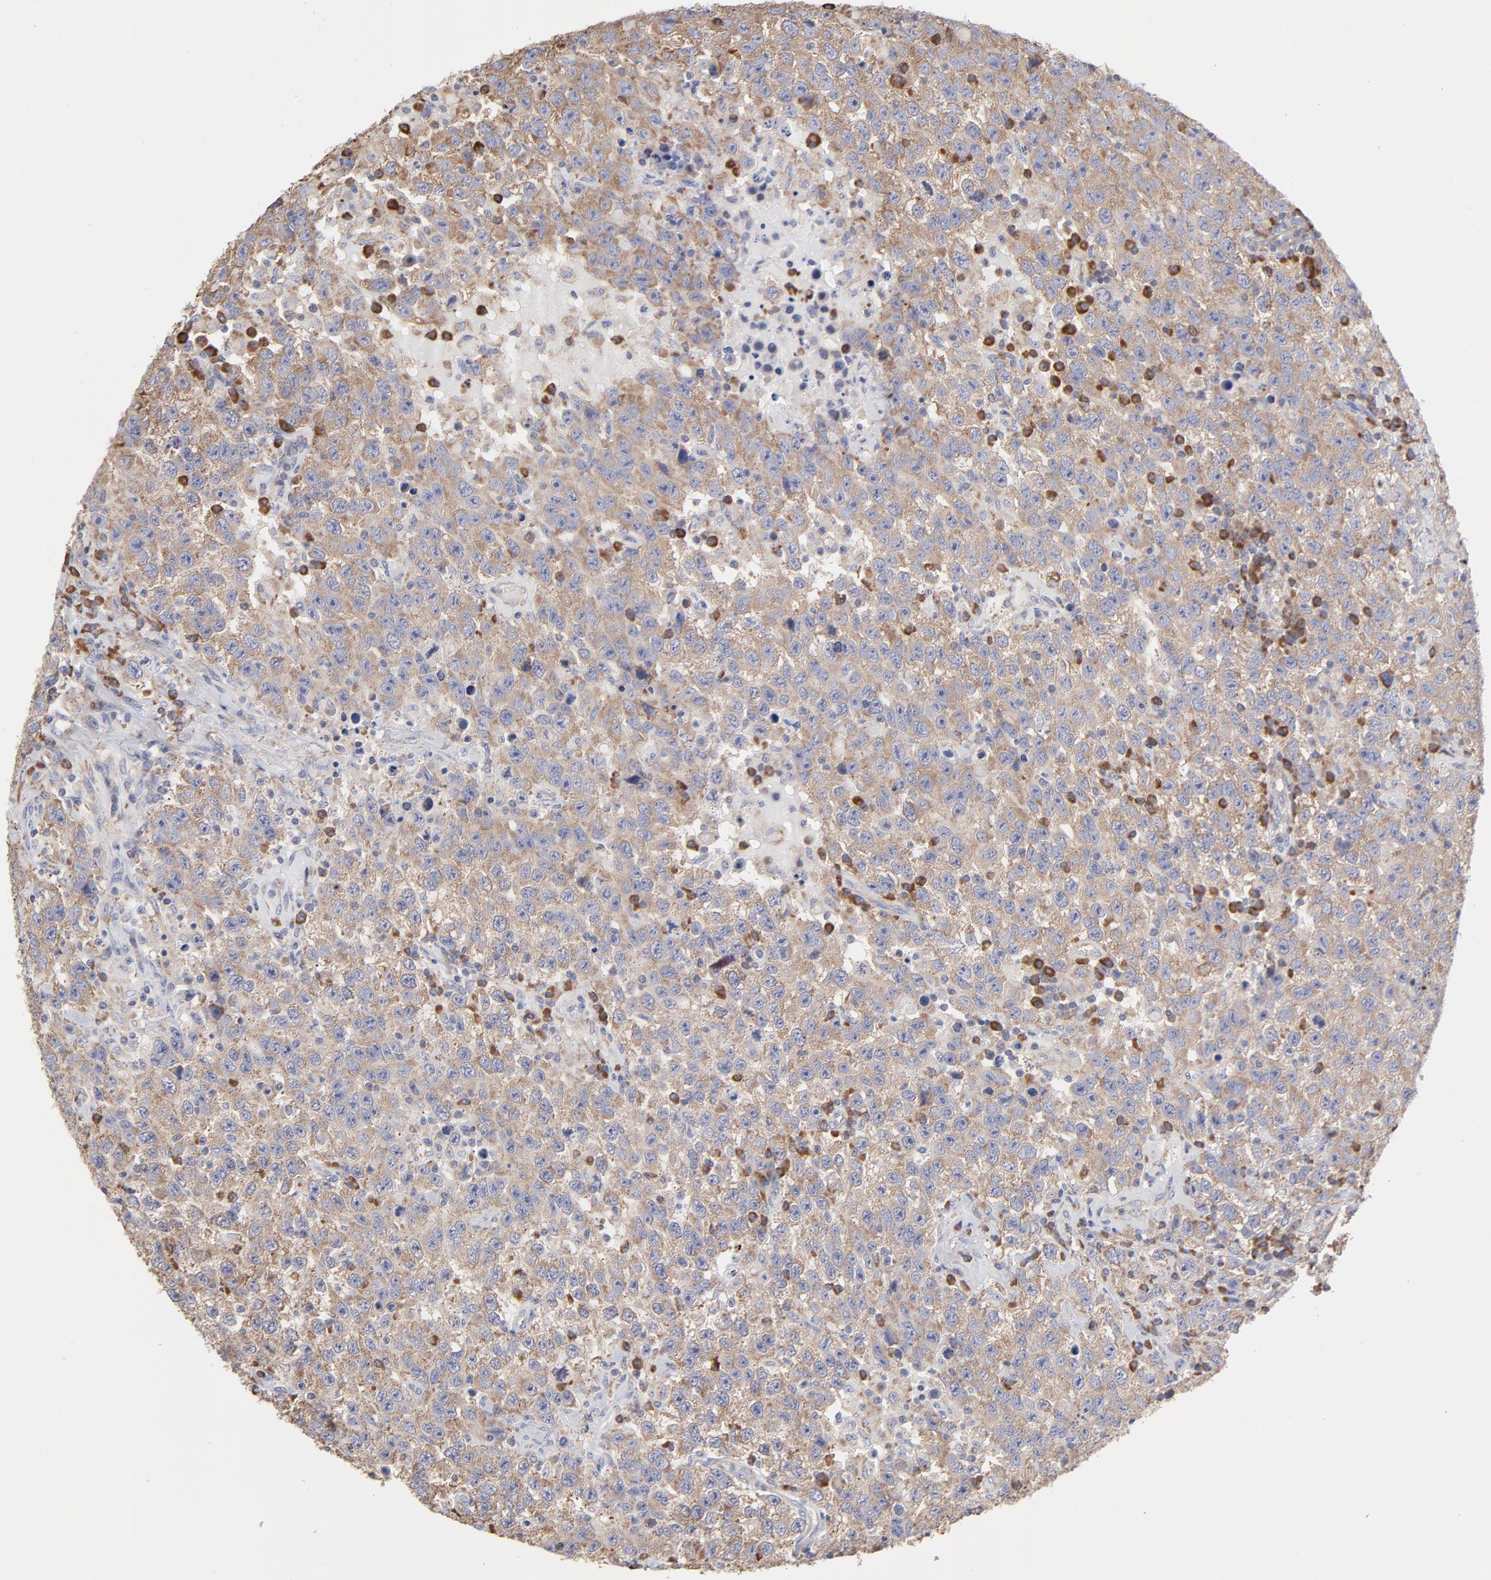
{"staining": {"intensity": "weak", "quantity": ">75%", "location": "cytoplasmic/membranous"}, "tissue": "testis cancer", "cell_type": "Tumor cells", "image_type": "cancer", "snomed": [{"axis": "morphology", "description": "Seminoma, NOS"}, {"axis": "topography", "description": "Testis"}], "caption": "IHC photomicrograph of neoplastic tissue: testis seminoma stained using immunohistochemistry (IHC) shows low levels of weak protein expression localized specifically in the cytoplasmic/membranous of tumor cells, appearing as a cytoplasmic/membranous brown color.", "gene": "RPL3", "patient": {"sex": "male", "age": 41}}